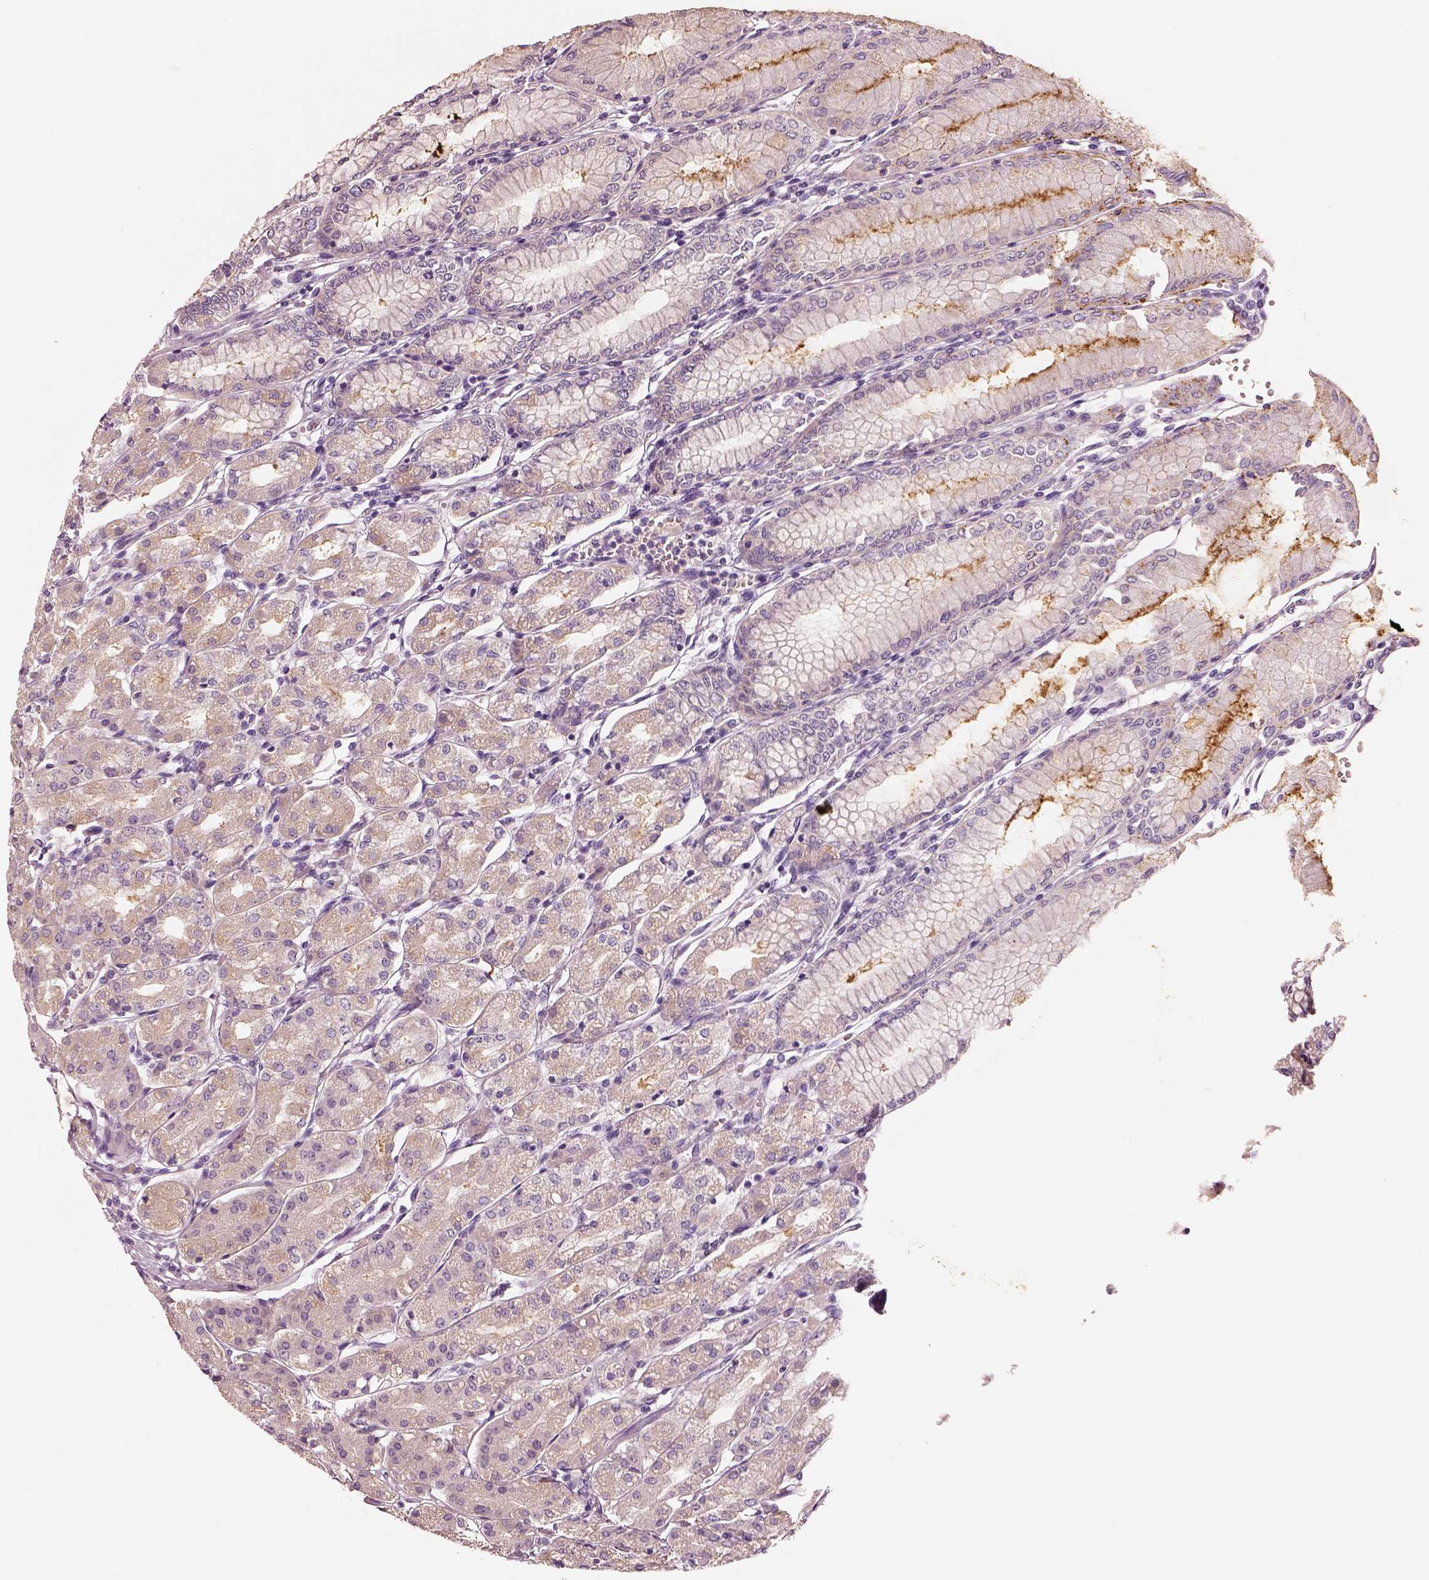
{"staining": {"intensity": "weak", "quantity": "25%-75%", "location": "cytoplasmic/membranous"}, "tissue": "stomach", "cell_type": "Glandular cells", "image_type": "normal", "snomed": [{"axis": "morphology", "description": "Normal tissue, NOS"}, {"axis": "topography", "description": "Skeletal muscle"}, {"axis": "topography", "description": "Stomach"}], "caption": "A low amount of weak cytoplasmic/membranous expression is present in approximately 25%-75% of glandular cells in benign stomach.", "gene": "ELSPBP1", "patient": {"sex": "female", "age": 57}}